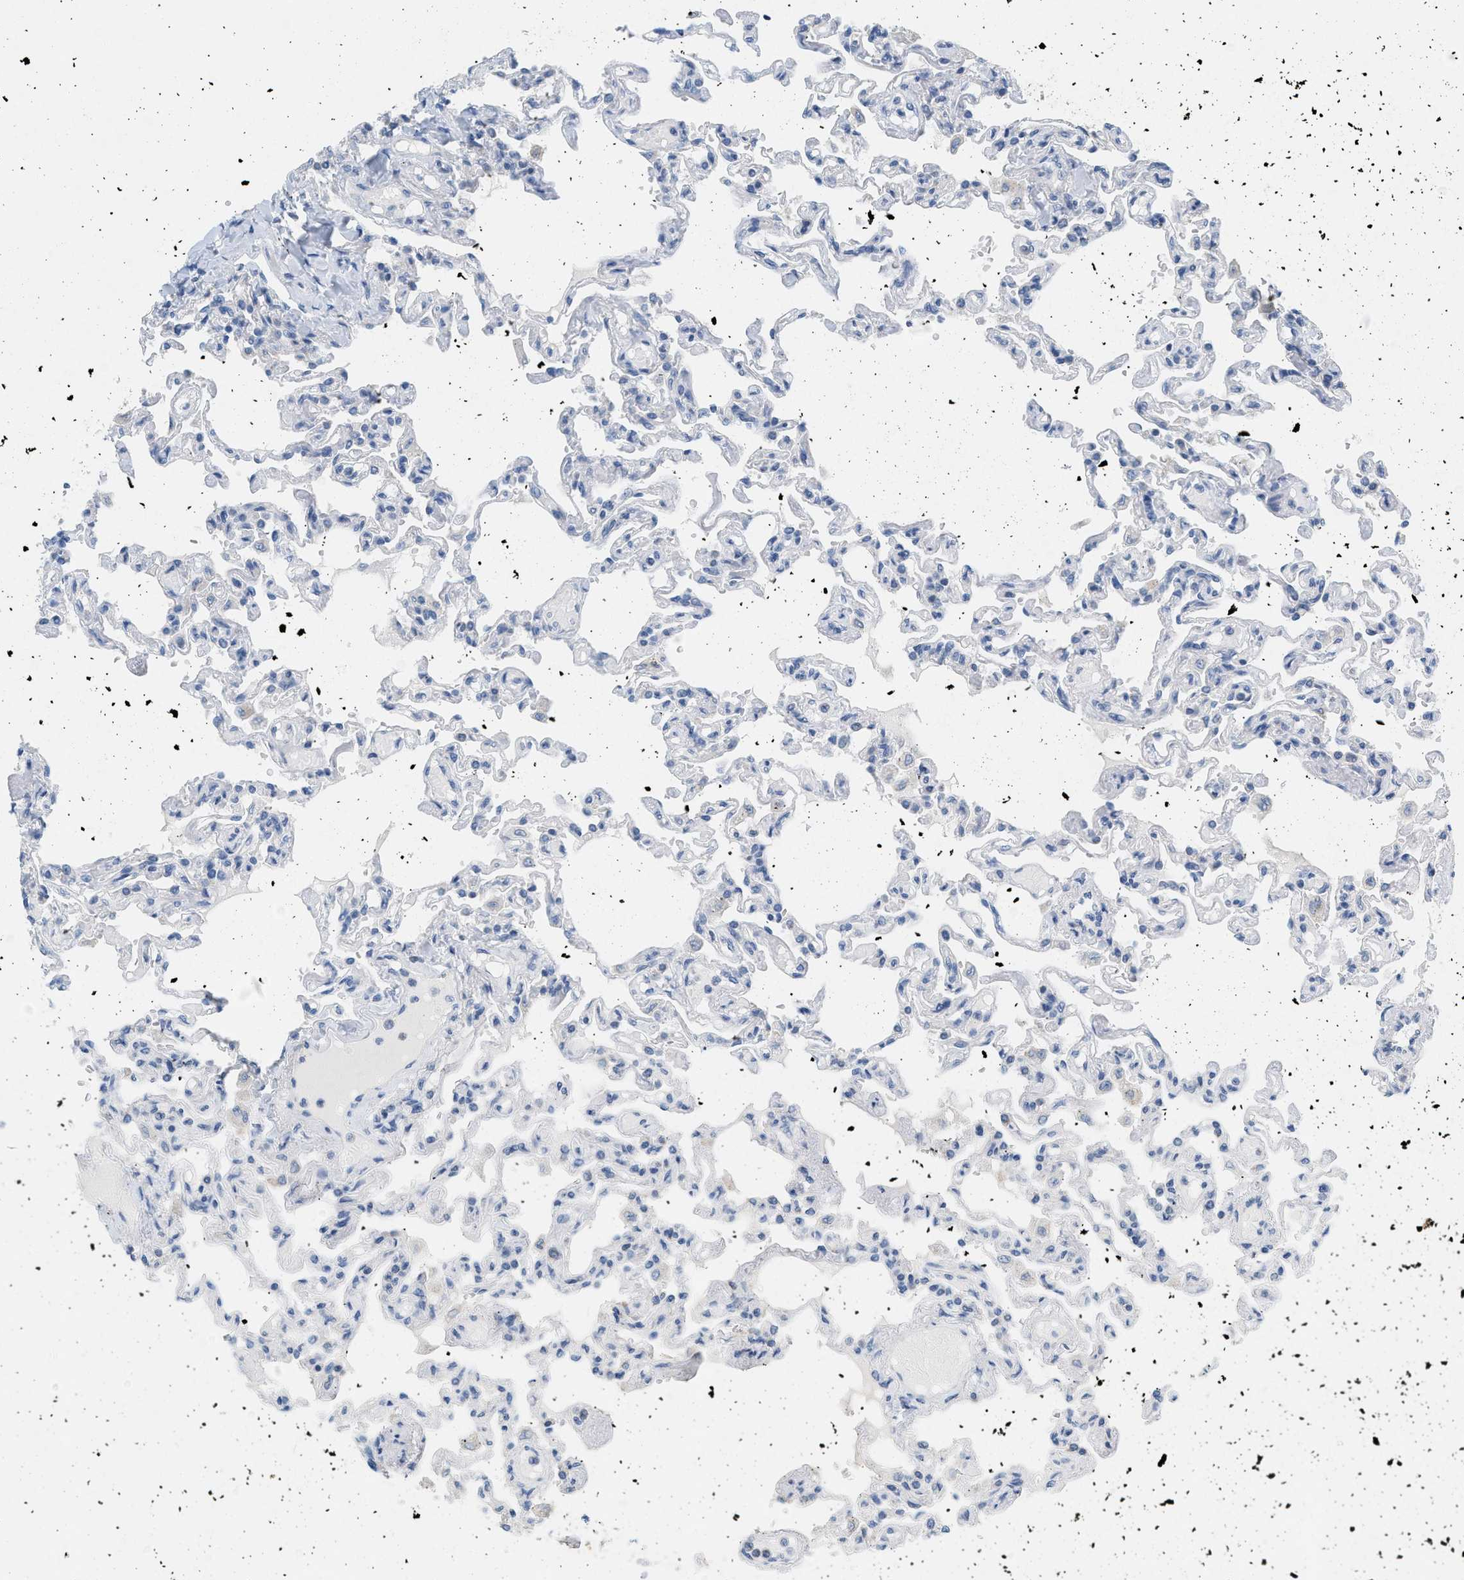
{"staining": {"intensity": "negative", "quantity": "none", "location": "none"}, "tissue": "lung", "cell_type": "Alveolar cells", "image_type": "normal", "snomed": [{"axis": "morphology", "description": "Normal tissue, NOS"}, {"axis": "topography", "description": "Lung"}], "caption": "A histopathology image of lung stained for a protein exhibits no brown staining in alveolar cells.", "gene": "NDUFS8", "patient": {"sex": "male", "age": 21}}